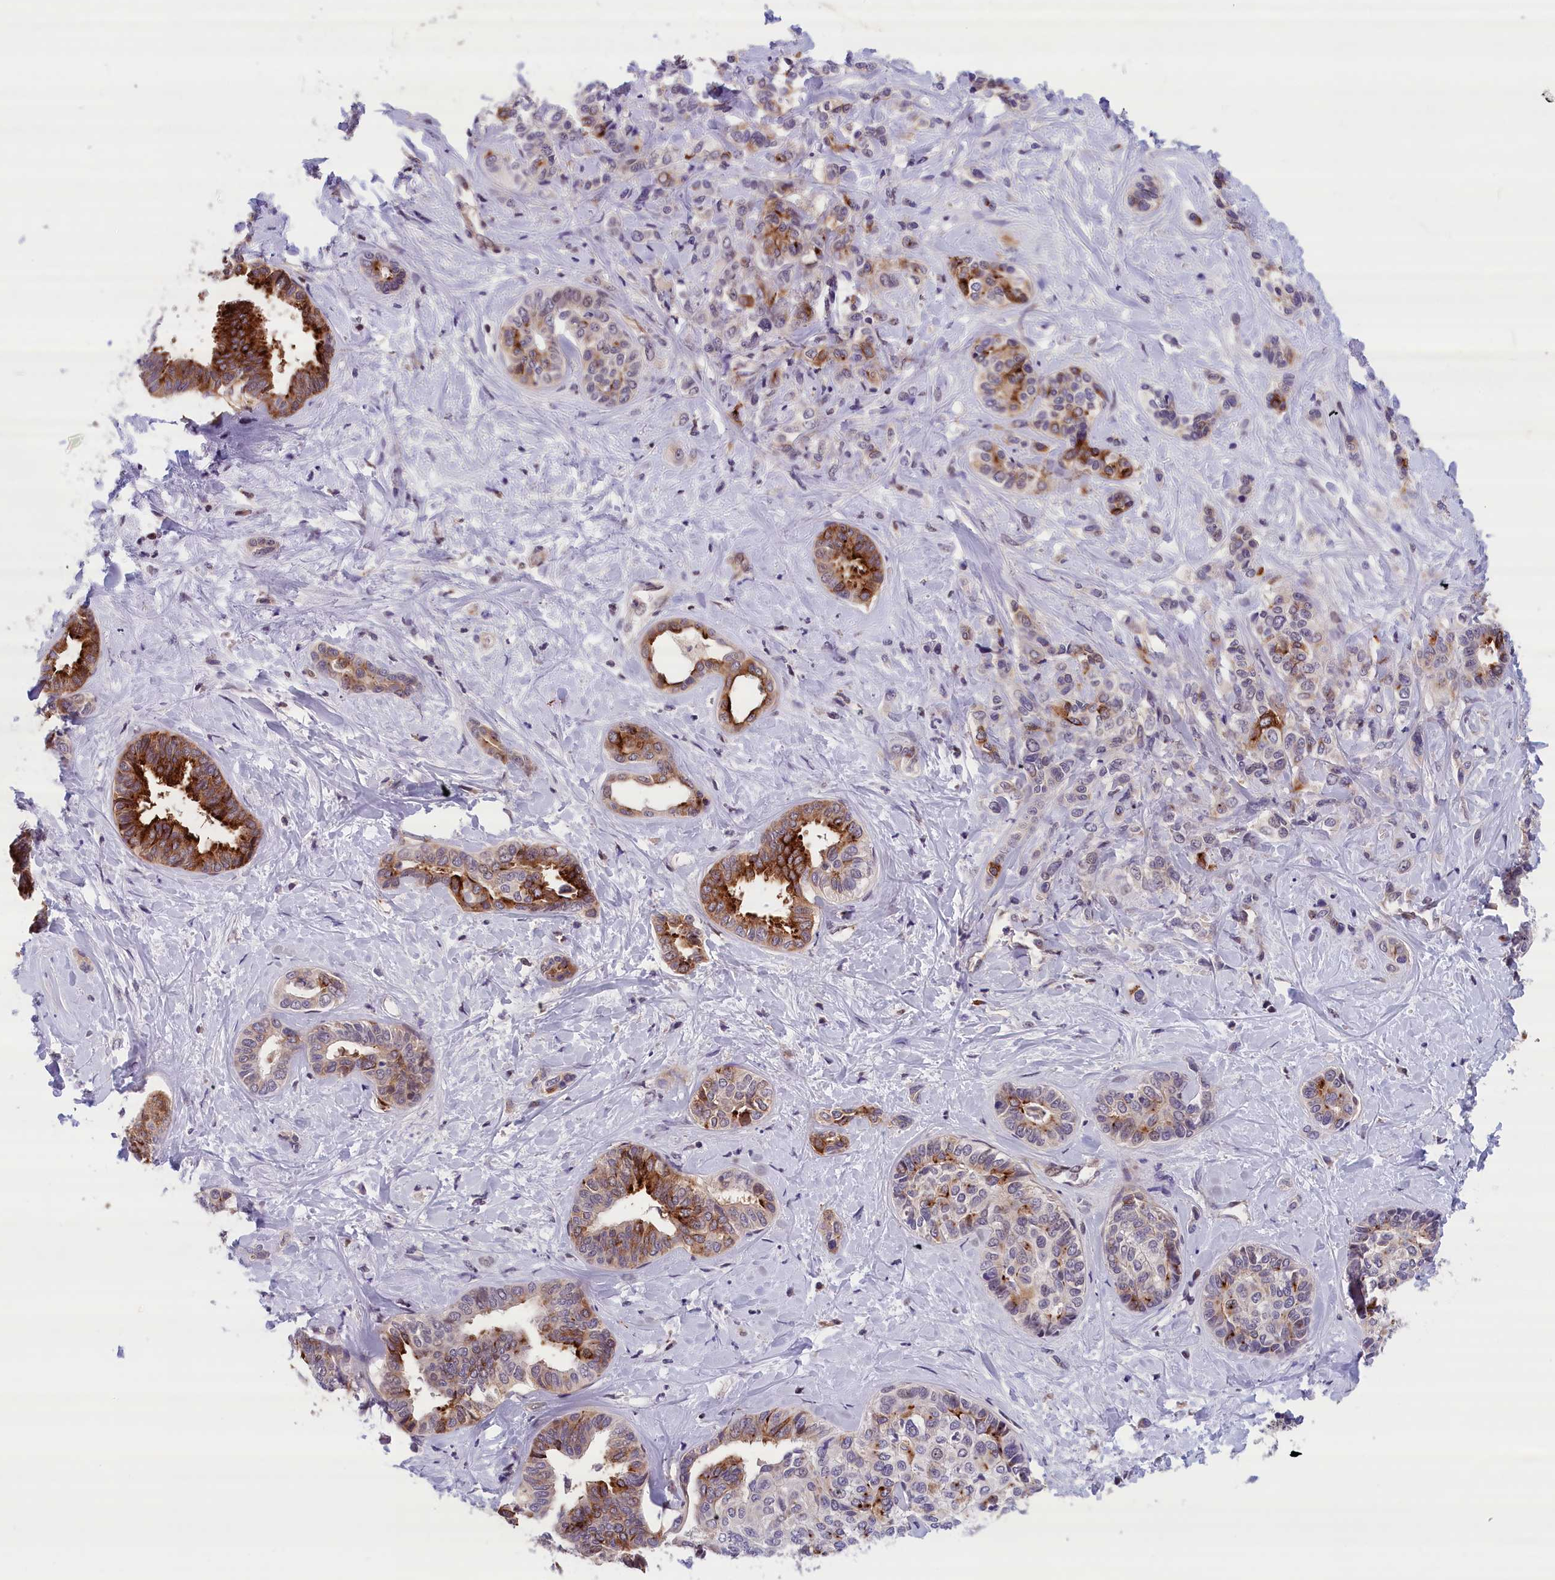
{"staining": {"intensity": "strong", "quantity": "25%-75%", "location": "cytoplasmic/membranous"}, "tissue": "liver cancer", "cell_type": "Tumor cells", "image_type": "cancer", "snomed": [{"axis": "morphology", "description": "Cholangiocarcinoma"}, {"axis": "topography", "description": "Liver"}], "caption": "Strong cytoplasmic/membranous positivity is present in about 25%-75% of tumor cells in liver cancer (cholangiocarcinoma).", "gene": "KCNK6", "patient": {"sex": "female", "age": 77}}